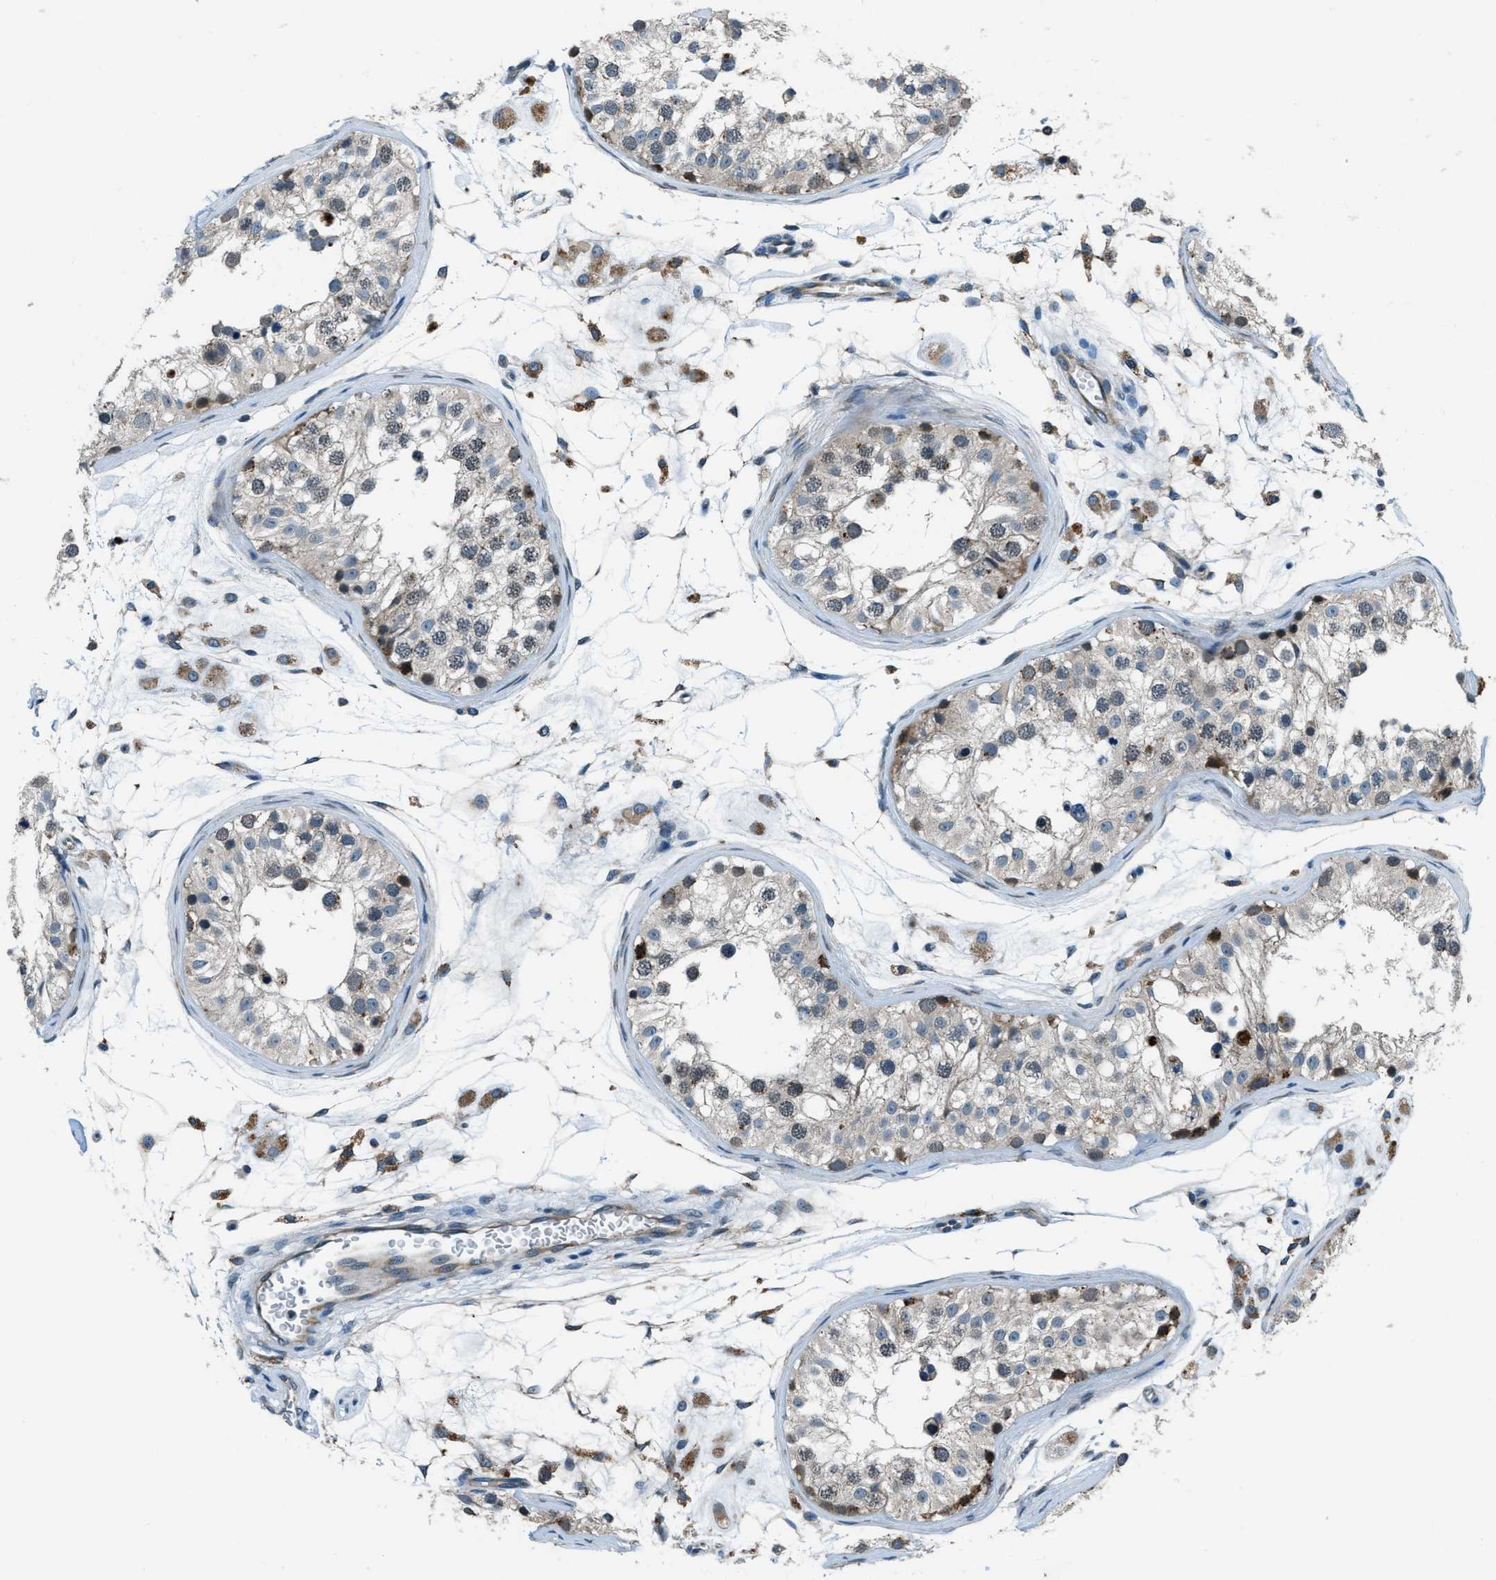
{"staining": {"intensity": "moderate", "quantity": "<25%", "location": "cytoplasmic/membranous"}, "tissue": "testis", "cell_type": "Cells in seminiferous ducts", "image_type": "normal", "snomed": [{"axis": "morphology", "description": "Normal tissue, NOS"}, {"axis": "morphology", "description": "Adenocarcinoma, metastatic, NOS"}, {"axis": "topography", "description": "Testis"}], "caption": "Immunohistochemistry (IHC) of benign human testis displays low levels of moderate cytoplasmic/membranous expression in approximately <25% of cells in seminiferous ducts.", "gene": "GINM1", "patient": {"sex": "male", "age": 26}}